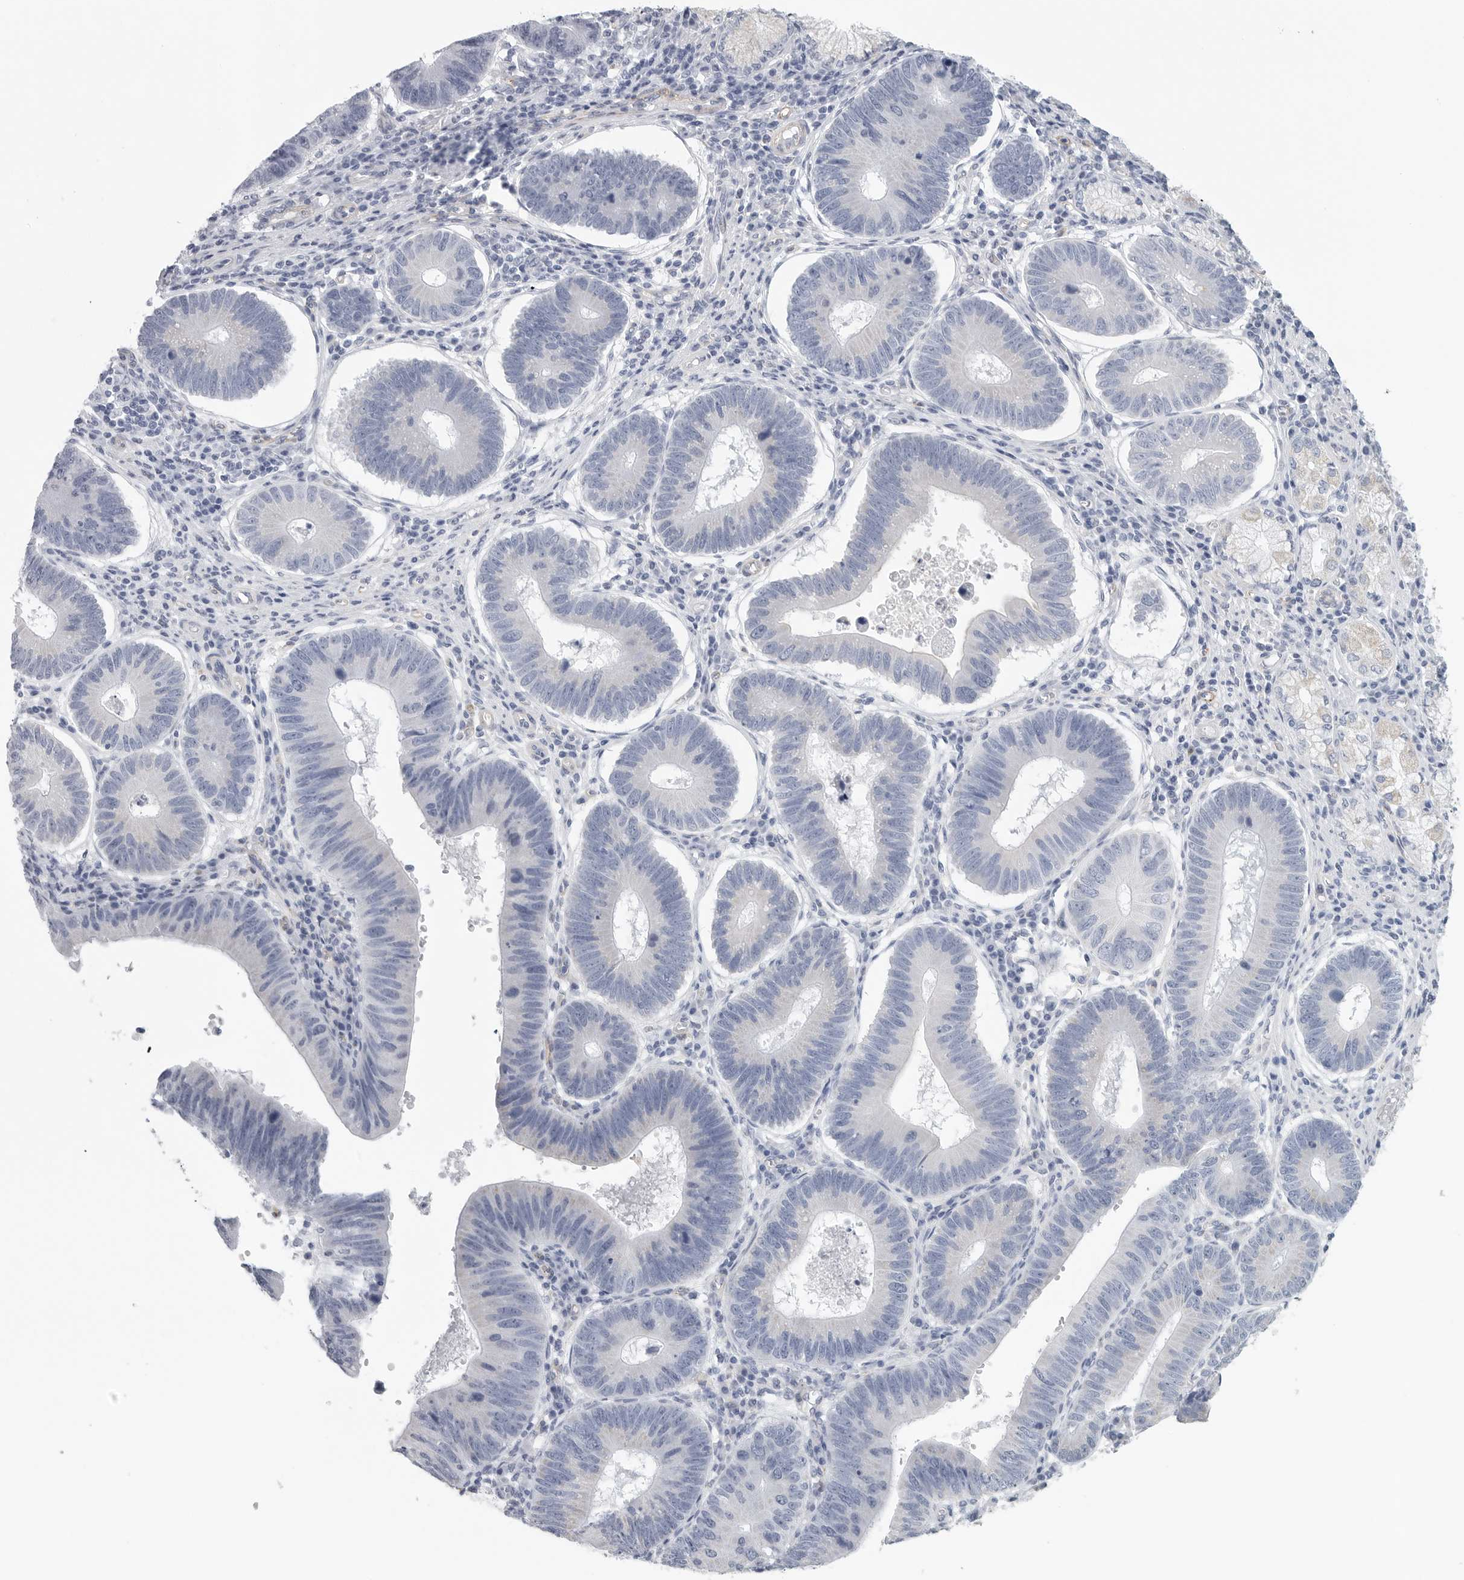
{"staining": {"intensity": "negative", "quantity": "none", "location": "none"}, "tissue": "stomach cancer", "cell_type": "Tumor cells", "image_type": "cancer", "snomed": [{"axis": "morphology", "description": "Adenocarcinoma, NOS"}, {"axis": "topography", "description": "Stomach"}], "caption": "IHC histopathology image of human adenocarcinoma (stomach) stained for a protein (brown), which reveals no expression in tumor cells.", "gene": "TNR", "patient": {"sex": "male", "age": 59}}